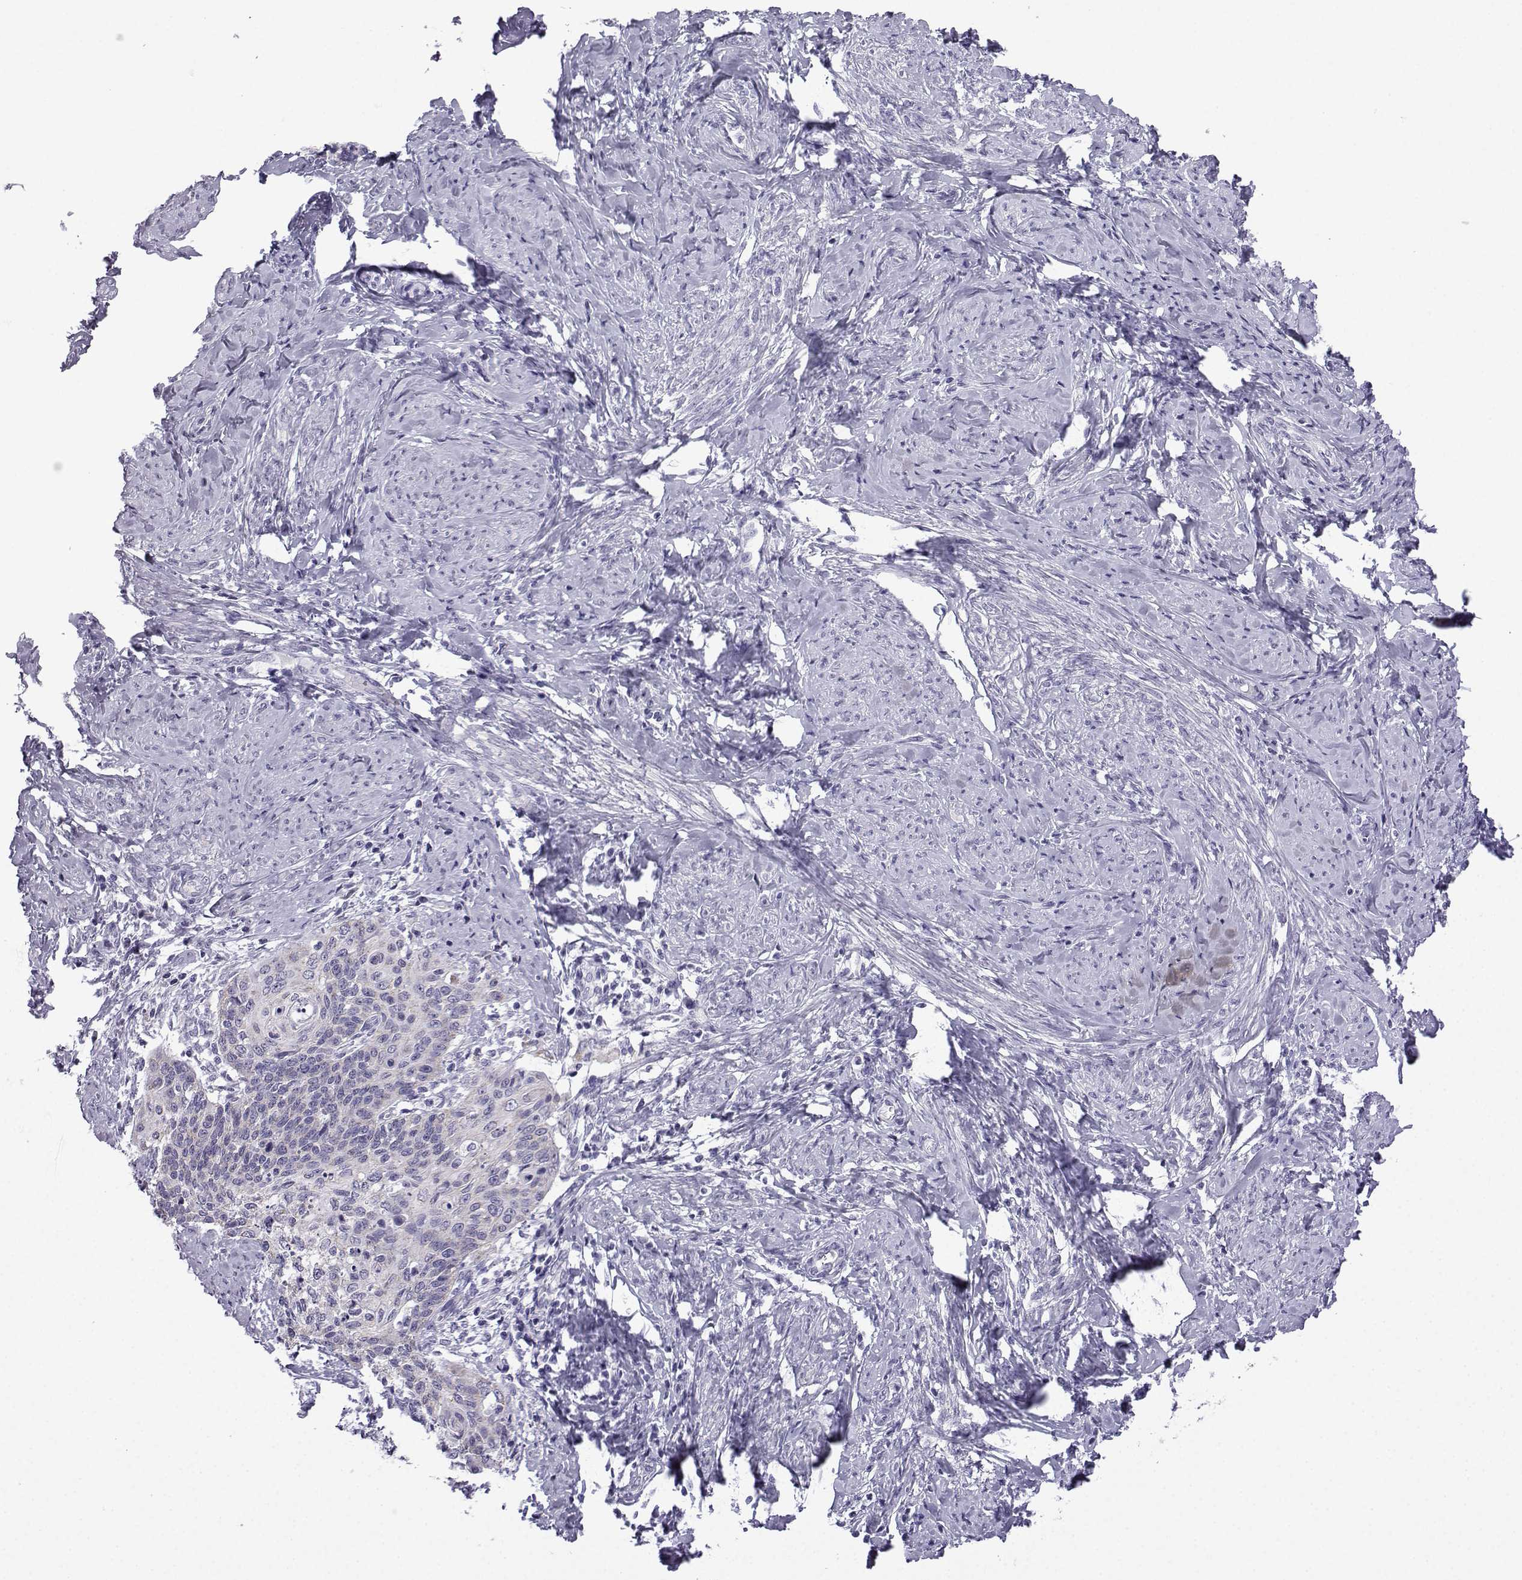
{"staining": {"intensity": "negative", "quantity": "none", "location": "none"}, "tissue": "cervical cancer", "cell_type": "Tumor cells", "image_type": "cancer", "snomed": [{"axis": "morphology", "description": "Normal tissue, NOS"}, {"axis": "morphology", "description": "Squamous cell carcinoma, NOS"}, {"axis": "topography", "description": "Cervix"}], "caption": "IHC micrograph of neoplastic tissue: cervical cancer (squamous cell carcinoma) stained with DAB (3,3'-diaminobenzidine) exhibits no significant protein positivity in tumor cells.", "gene": "ACRBP", "patient": {"sex": "female", "age": 39}}